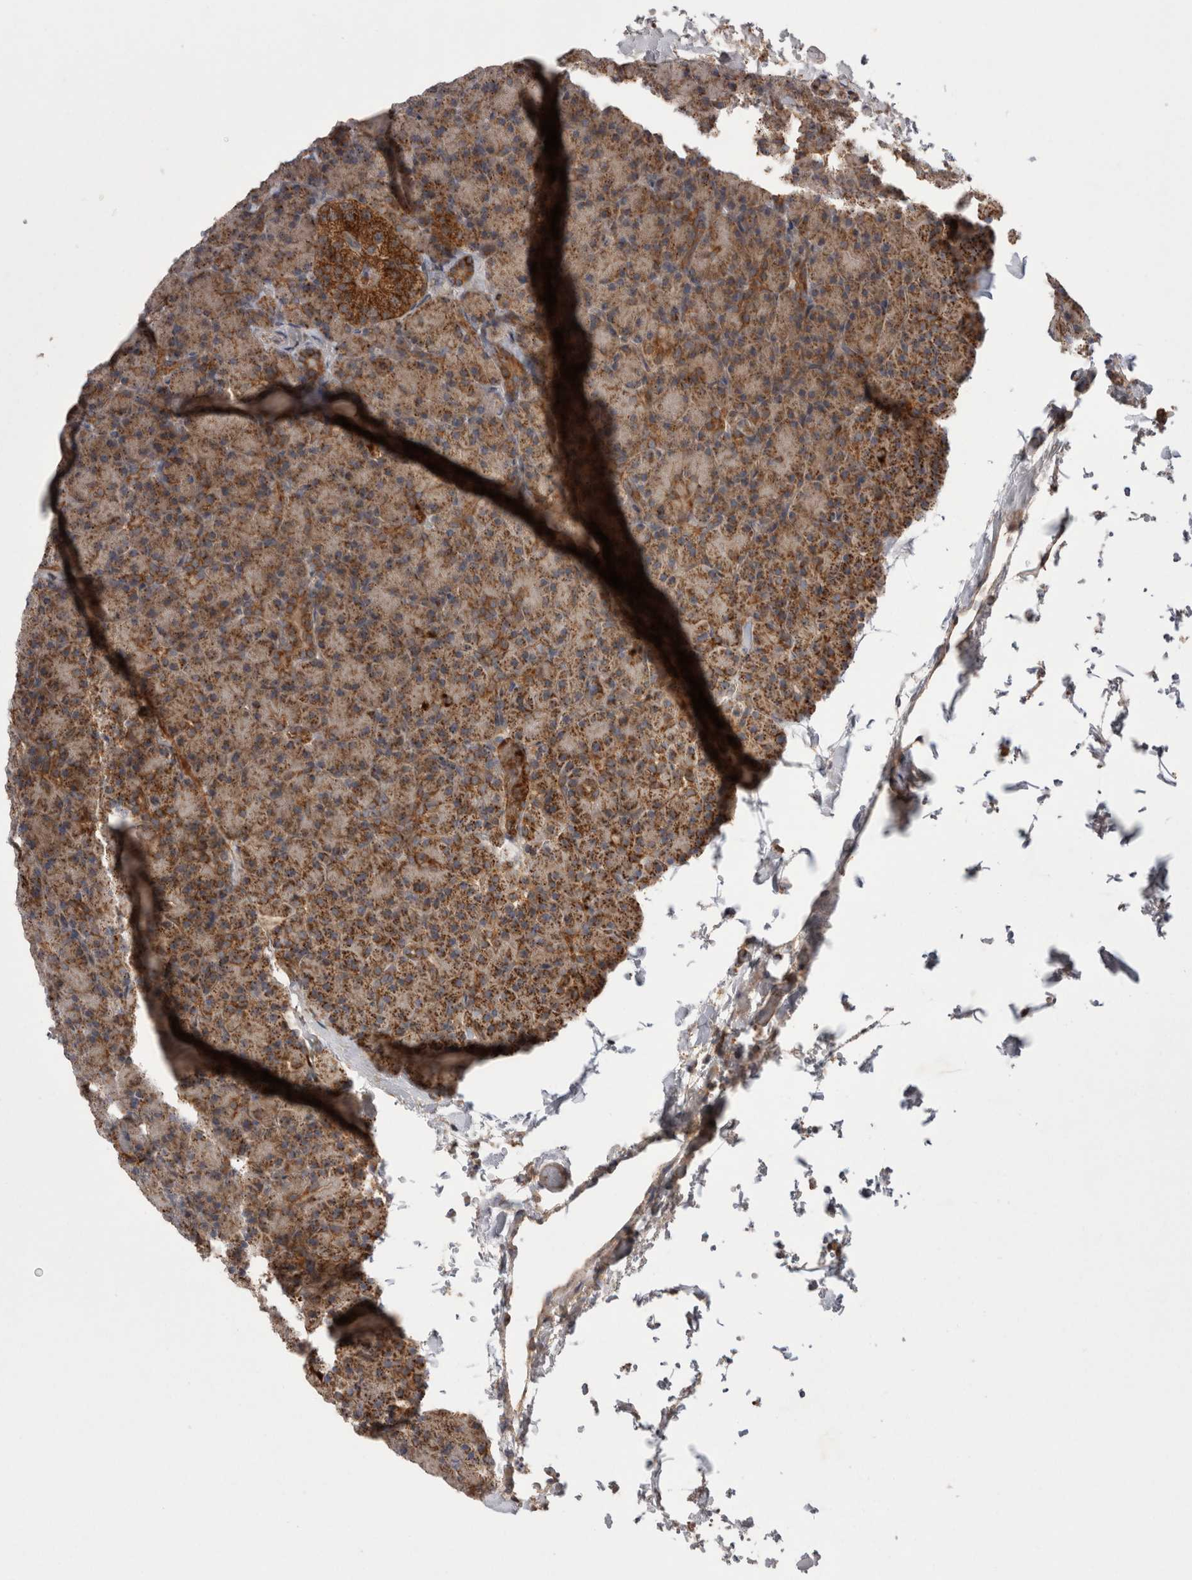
{"staining": {"intensity": "moderate", "quantity": ">75%", "location": "cytoplasmic/membranous"}, "tissue": "pancreas", "cell_type": "Exocrine glandular cells", "image_type": "normal", "snomed": [{"axis": "morphology", "description": "Normal tissue, NOS"}, {"axis": "topography", "description": "Pancreas"}], "caption": "Immunohistochemical staining of normal human pancreas shows moderate cytoplasmic/membranous protein positivity in approximately >75% of exocrine glandular cells.", "gene": "DARS2", "patient": {"sex": "female", "age": 43}}